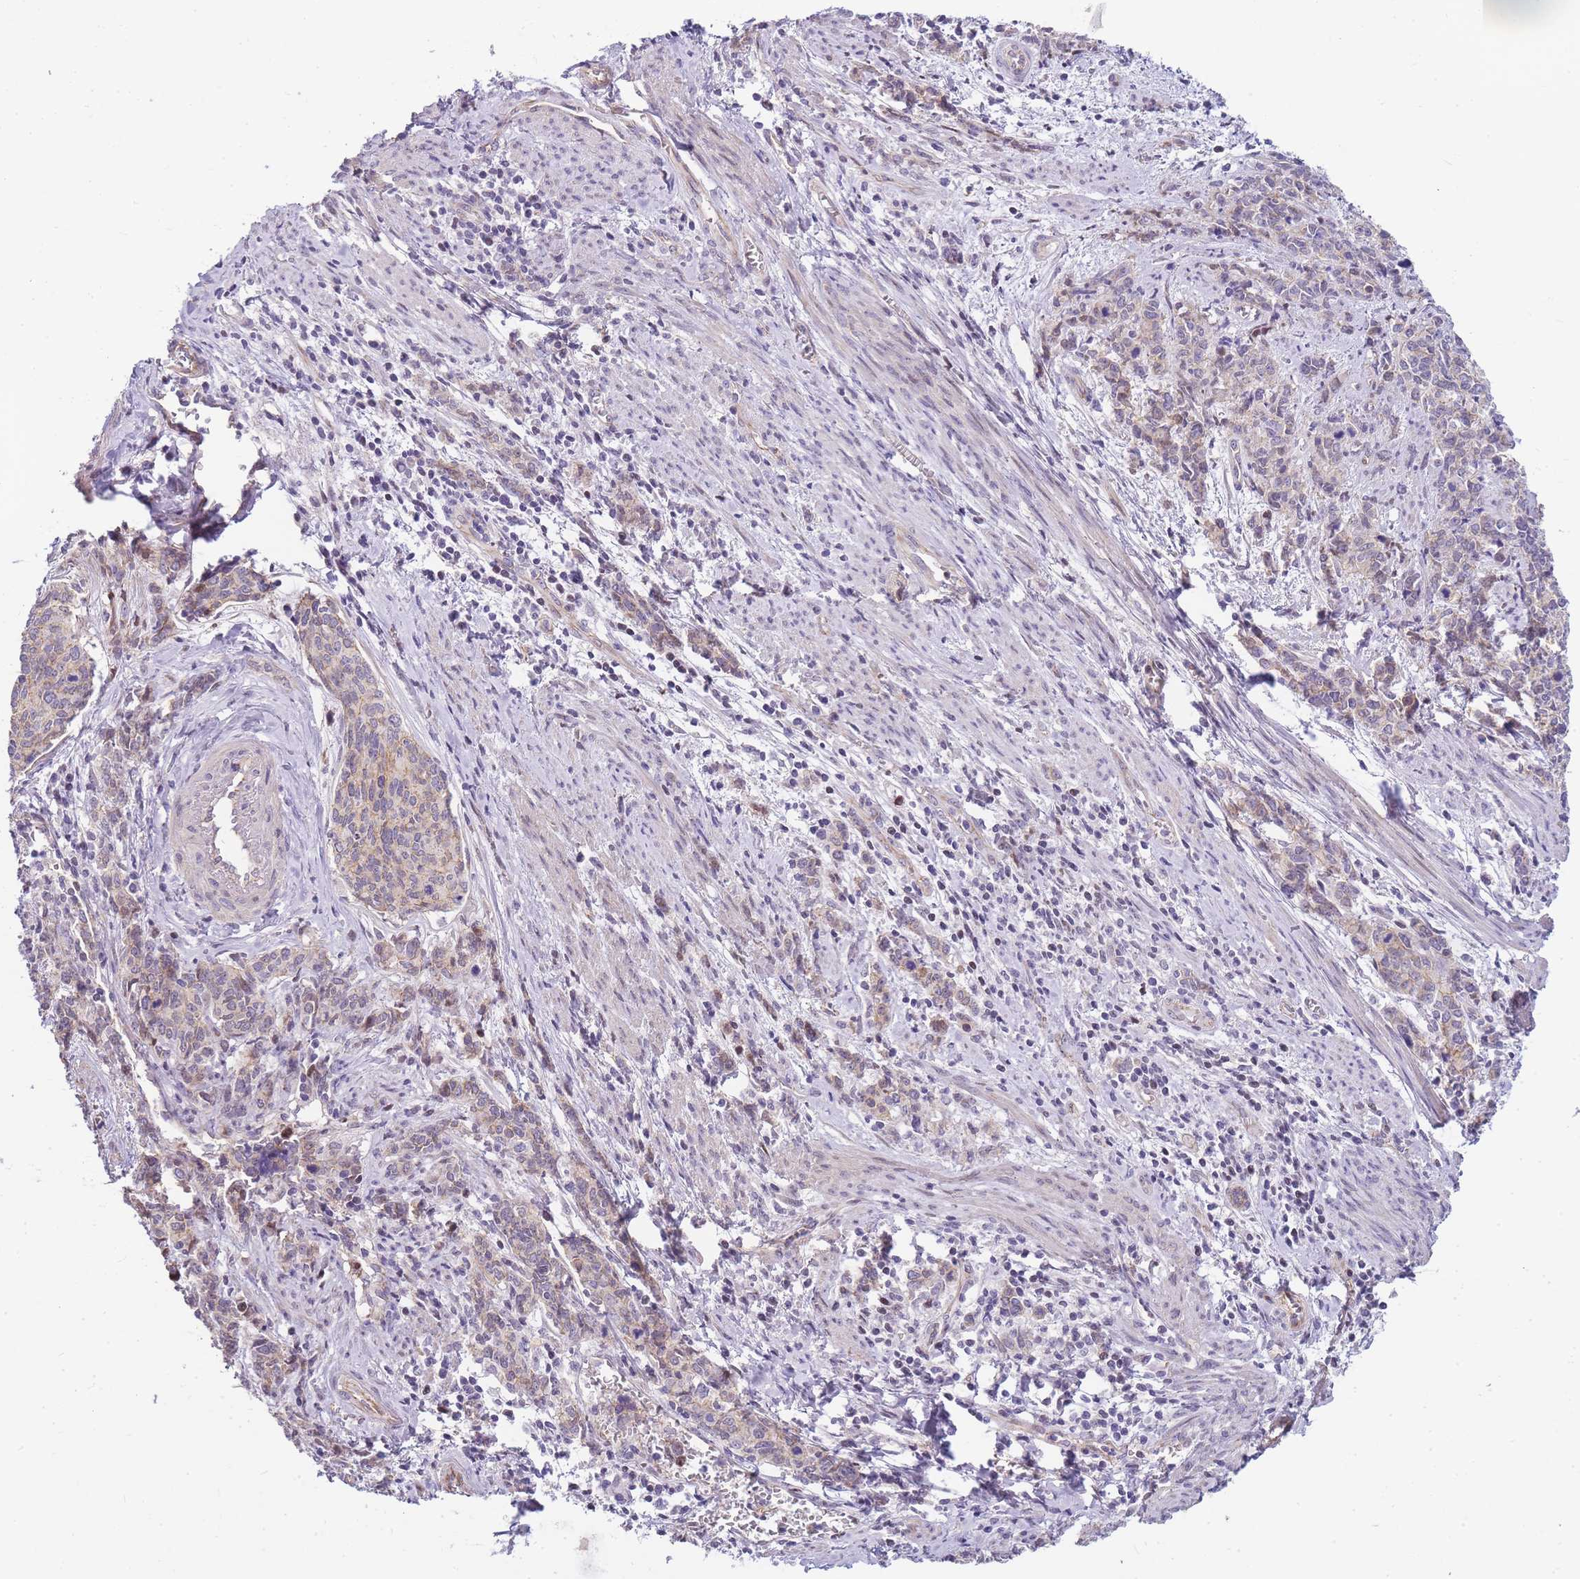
{"staining": {"intensity": "weak", "quantity": "<25%", "location": "cytoplasmic/membranous"}, "tissue": "cervical cancer", "cell_type": "Tumor cells", "image_type": "cancer", "snomed": [{"axis": "morphology", "description": "Squamous cell carcinoma, NOS"}, {"axis": "topography", "description": "Cervix"}], "caption": "An IHC micrograph of cervical cancer (squamous cell carcinoma) is shown. There is no staining in tumor cells of cervical cancer (squamous cell carcinoma).", "gene": "CLBA1", "patient": {"sex": "female", "age": 60}}